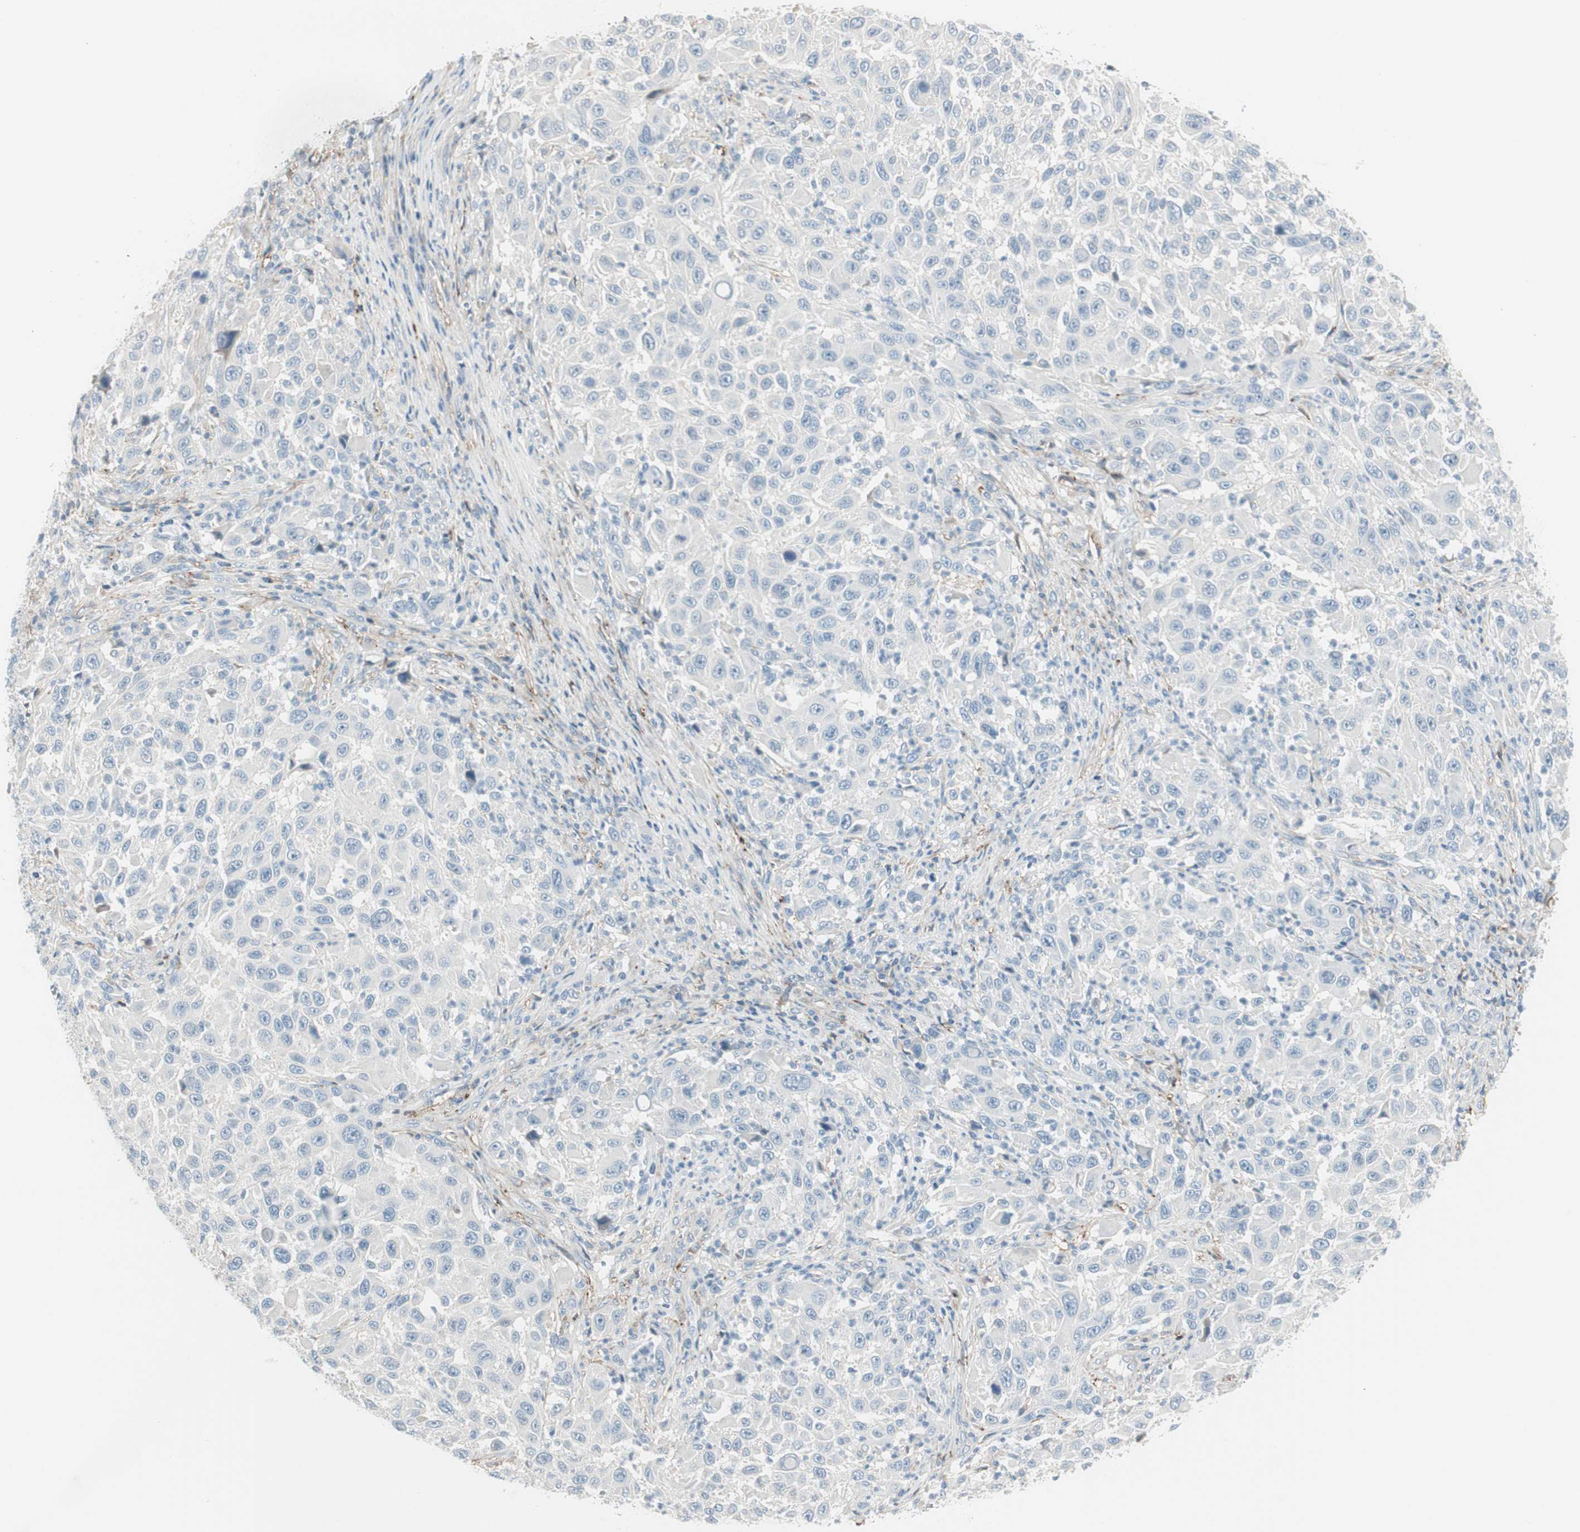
{"staining": {"intensity": "negative", "quantity": "none", "location": "none"}, "tissue": "melanoma", "cell_type": "Tumor cells", "image_type": "cancer", "snomed": [{"axis": "morphology", "description": "Malignant melanoma, Metastatic site"}, {"axis": "topography", "description": "Lymph node"}], "caption": "IHC histopathology image of neoplastic tissue: melanoma stained with DAB (3,3'-diaminobenzidine) shows no significant protein expression in tumor cells. The staining was performed using DAB to visualize the protein expression in brown, while the nuclei were stained in blue with hematoxylin (Magnification: 20x).", "gene": "CACNA2D1", "patient": {"sex": "male", "age": 61}}